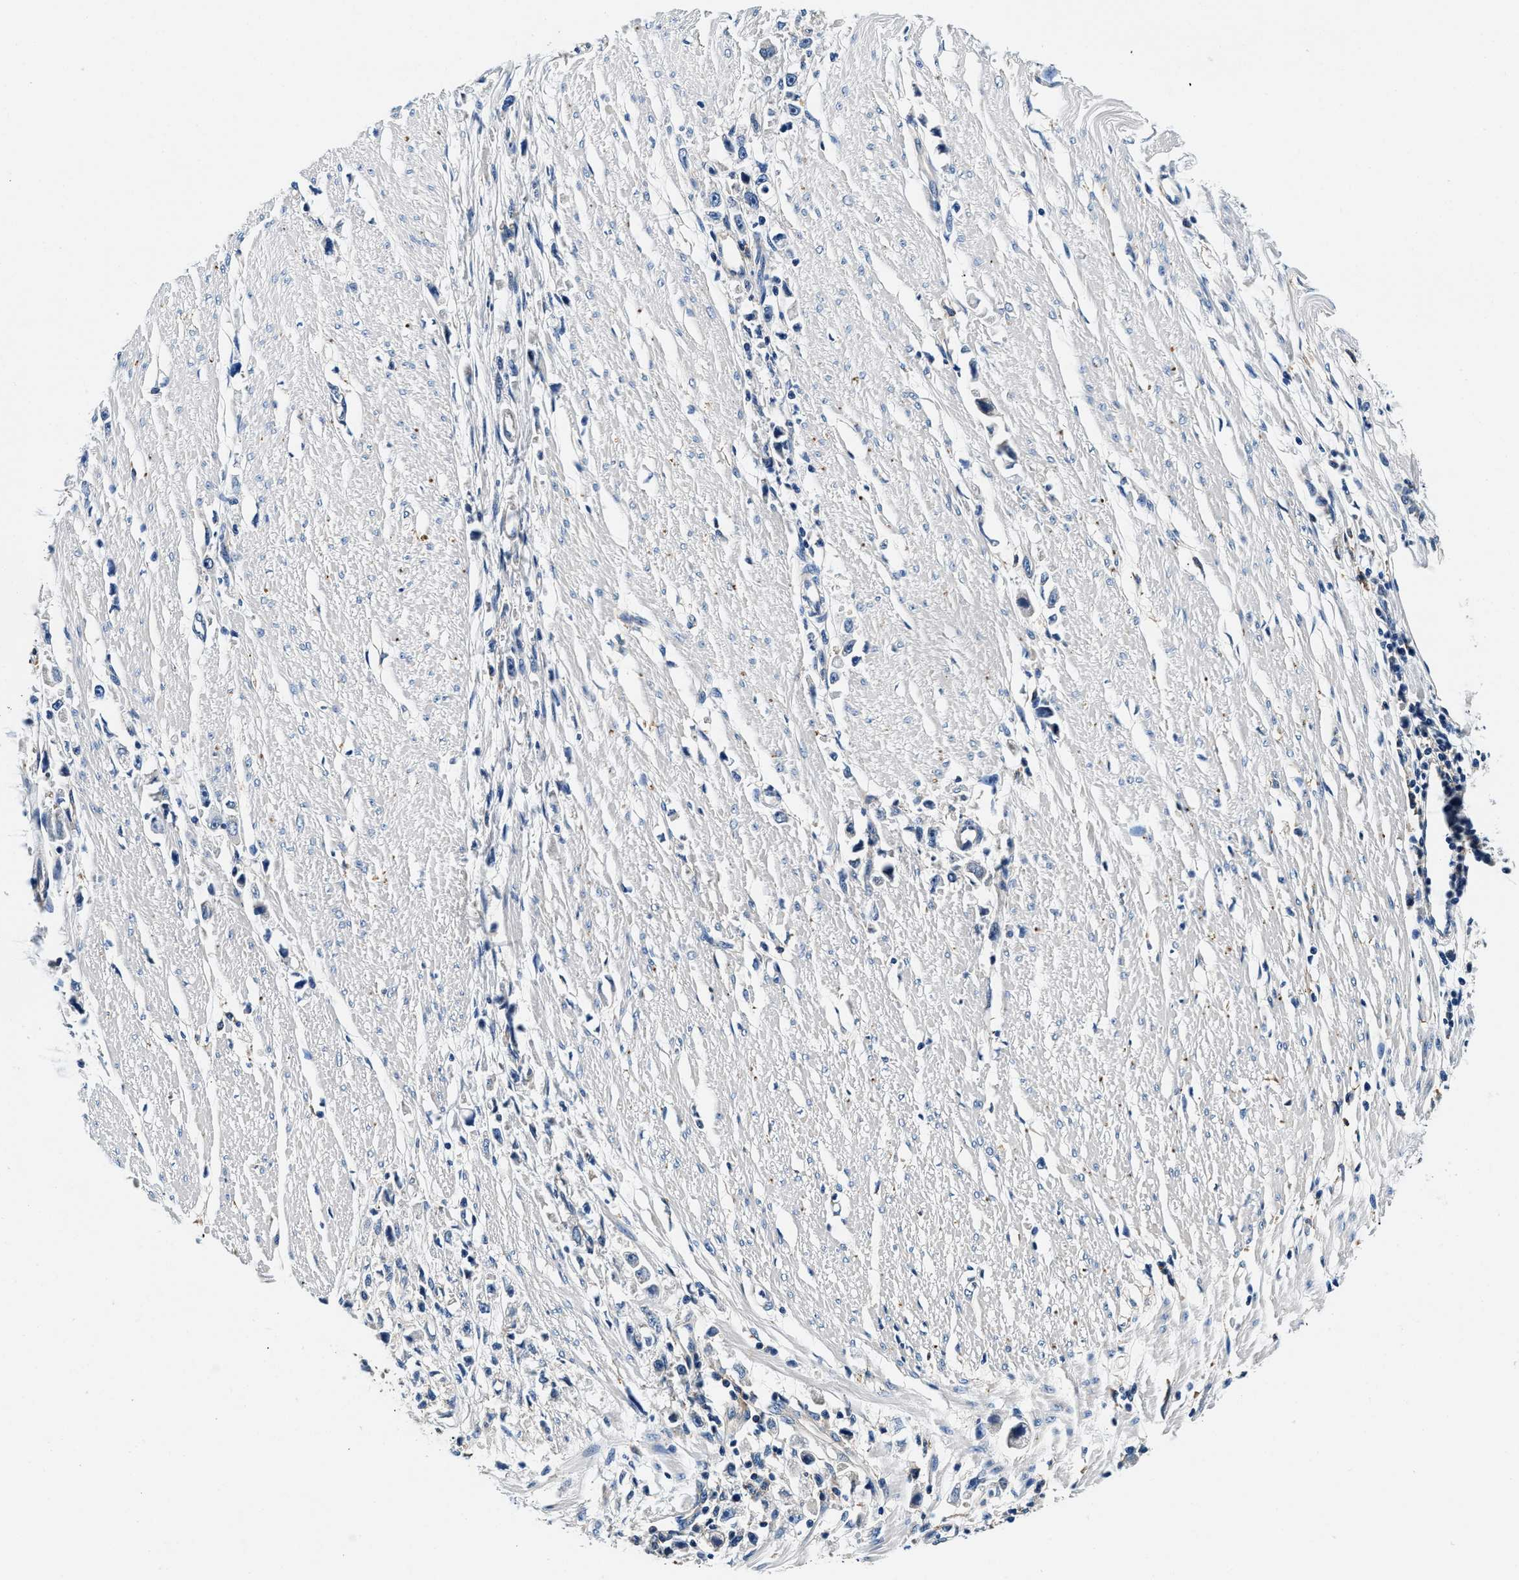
{"staining": {"intensity": "negative", "quantity": "none", "location": "none"}, "tissue": "stomach cancer", "cell_type": "Tumor cells", "image_type": "cancer", "snomed": [{"axis": "morphology", "description": "Adenocarcinoma, NOS"}, {"axis": "topography", "description": "Stomach"}], "caption": "A photomicrograph of human stomach cancer is negative for staining in tumor cells. The staining is performed using DAB brown chromogen with nuclei counter-stained in using hematoxylin.", "gene": "ZFAND3", "patient": {"sex": "female", "age": 59}}